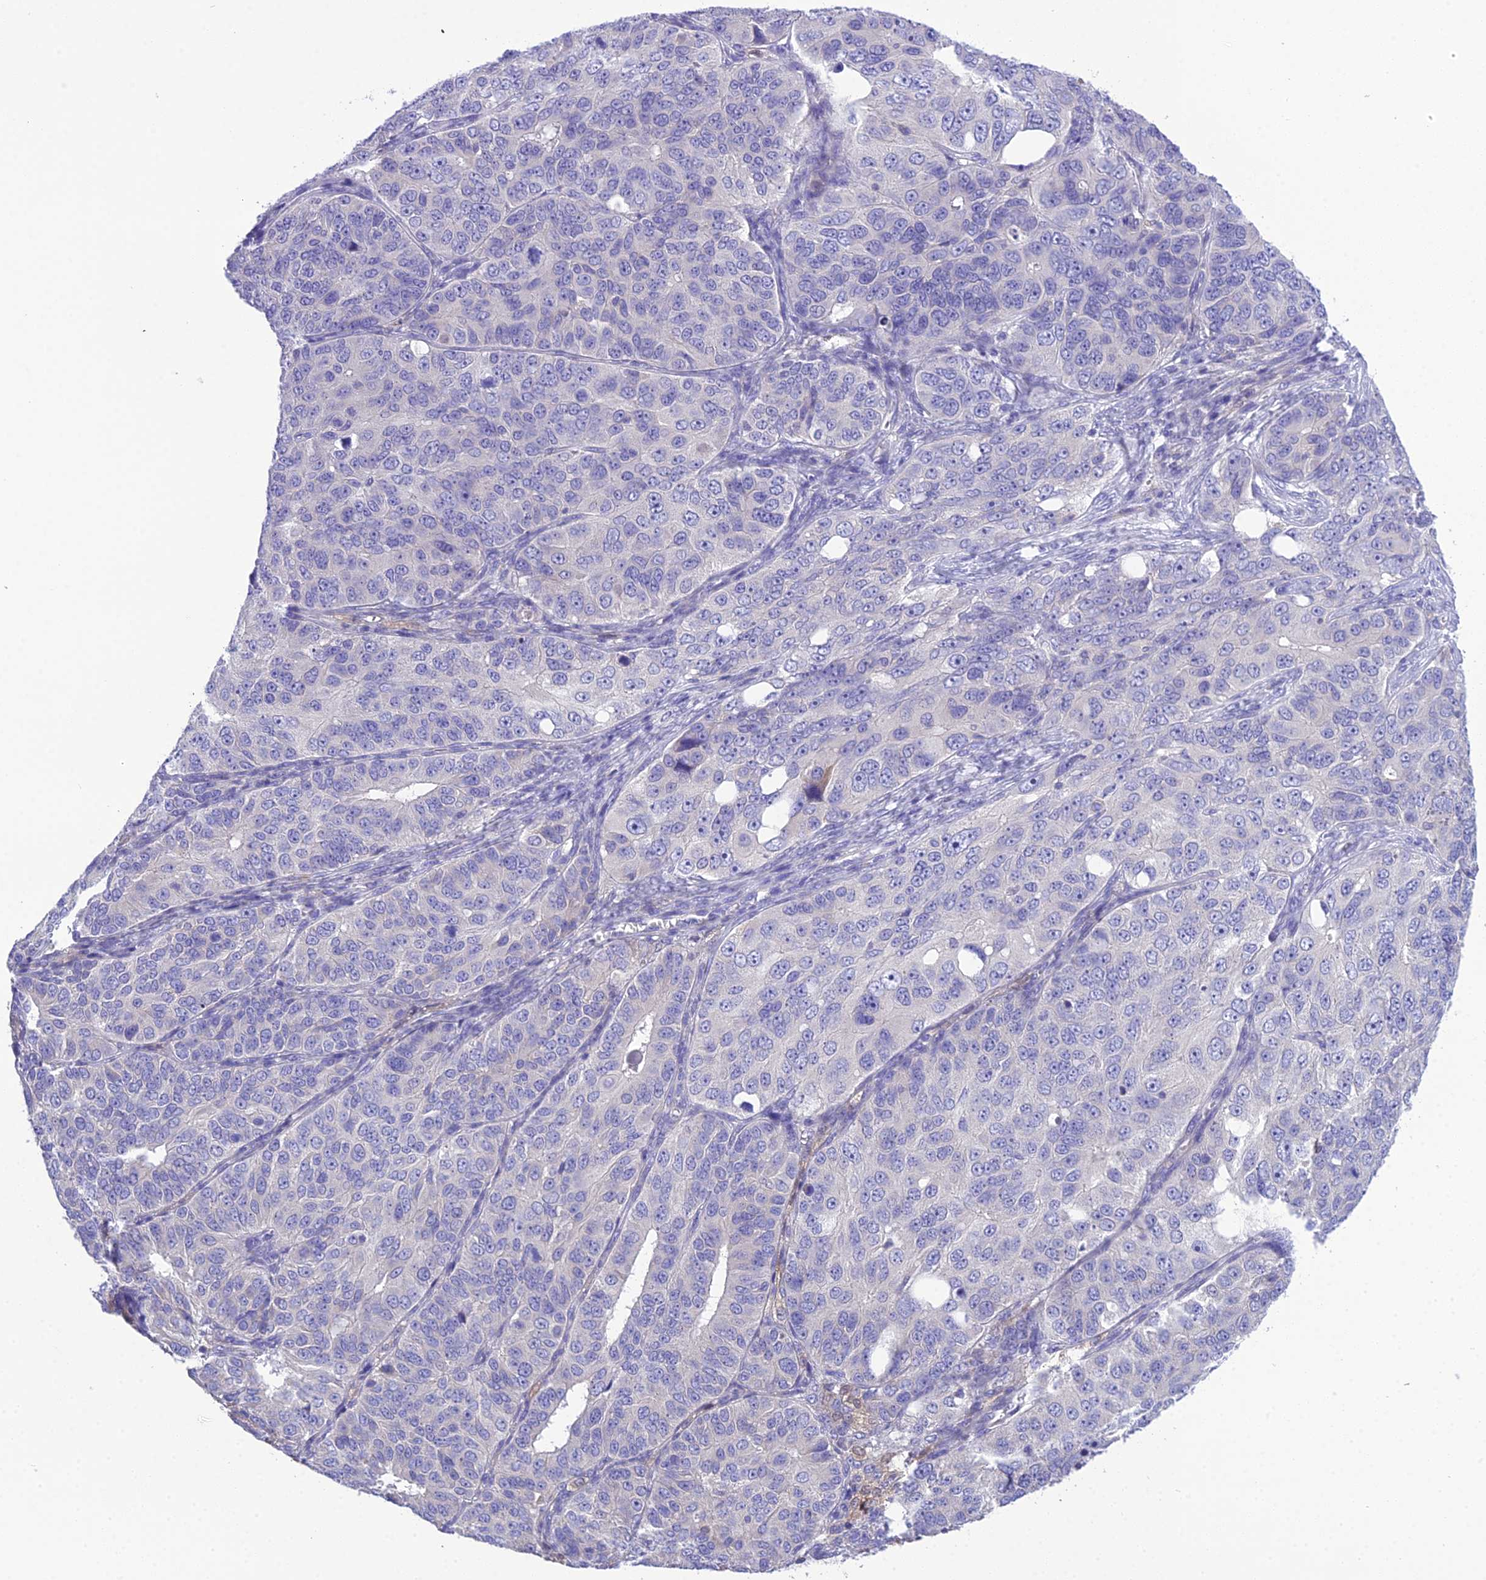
{"staining": {"intensity": "negative", "quantity": "none", "location": "none"}, "tissue": "ovarian cancer", "cell_type": "Tumor cells", "image_type": "cancer", "snomed": [{"axis": "morphology", "description": "Carcinoma, endometroid"}, {"axis": "topography", "description": "Ovary"}], "caption": "IHC micrograph of neoplastic tissue: human ovarian cancer stained with DAB (3,3'-diaminobenzidine) demonstrates no significant protein staining in tumor cells.", "gene": "KIAA0408", "patient": {"sex": "female", "age": 51}}